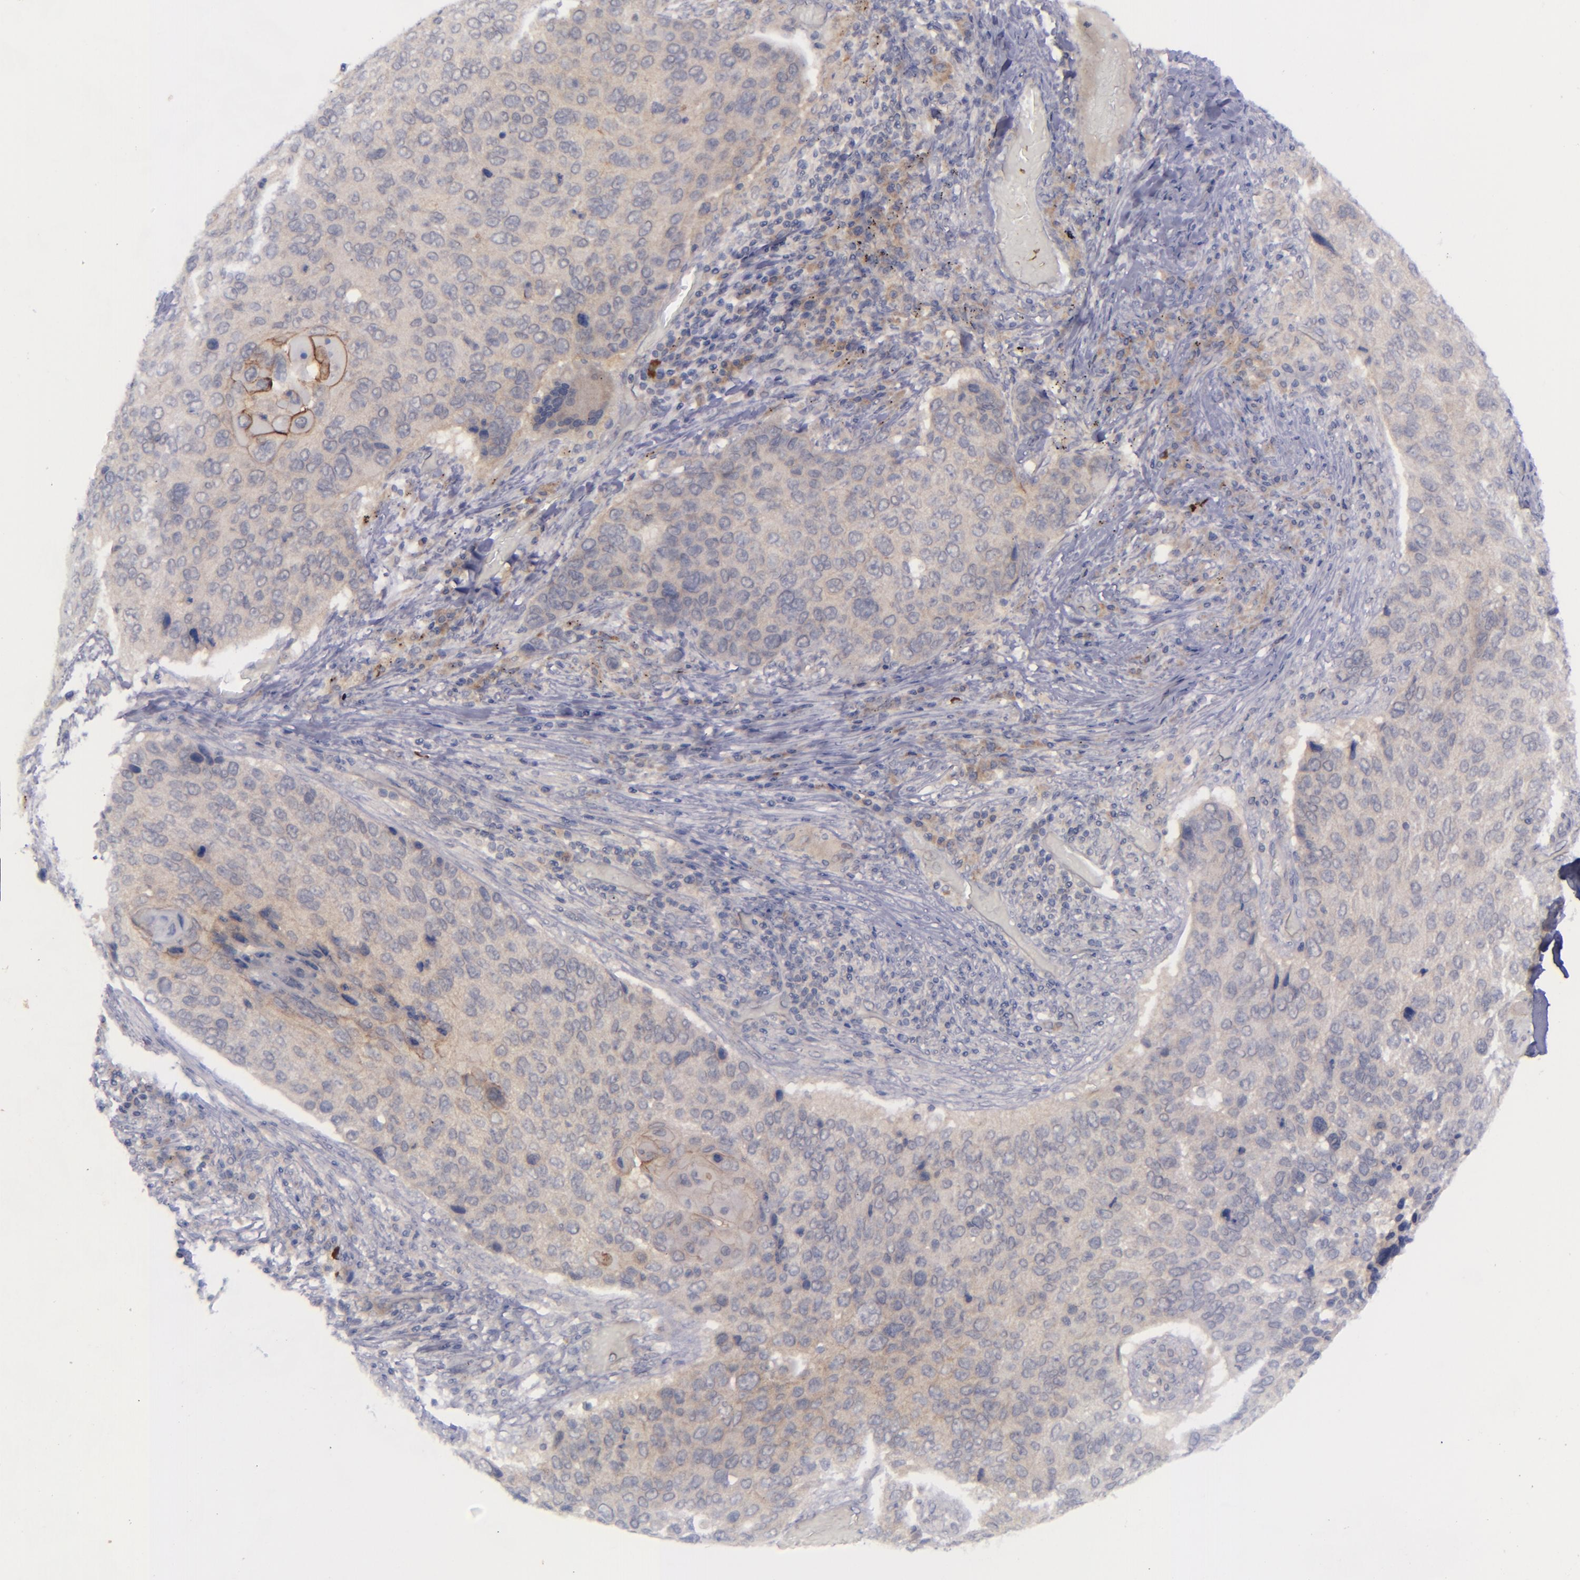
{"staining": {"intensity": "weak", "quantity": "25%-75%", "location": "cytoplasmic/membranous"}, "tissue": "lung cancer", "cell_type": "Tumor cells", "image_type": "cancer", "snomed": [{"axis": "morphology", "description": "Squamous cell carcinoma, NOS"}, {"axis": "topography", "description": "Lung"}], "caption": "High-magnification brightfield microscopy of lung cancer (squamous cell carcinoma) stained with DAB (3,3'-diaminobenzidine) (brown) and counterstained with hematoxylin (blue). tumor cells exhibit weak cytoplasmic/membranous positivity is appreciated in approximately25%-75% of cells.", "gene": "EVPL", "patient": {"sex": "male", "age": 68}}